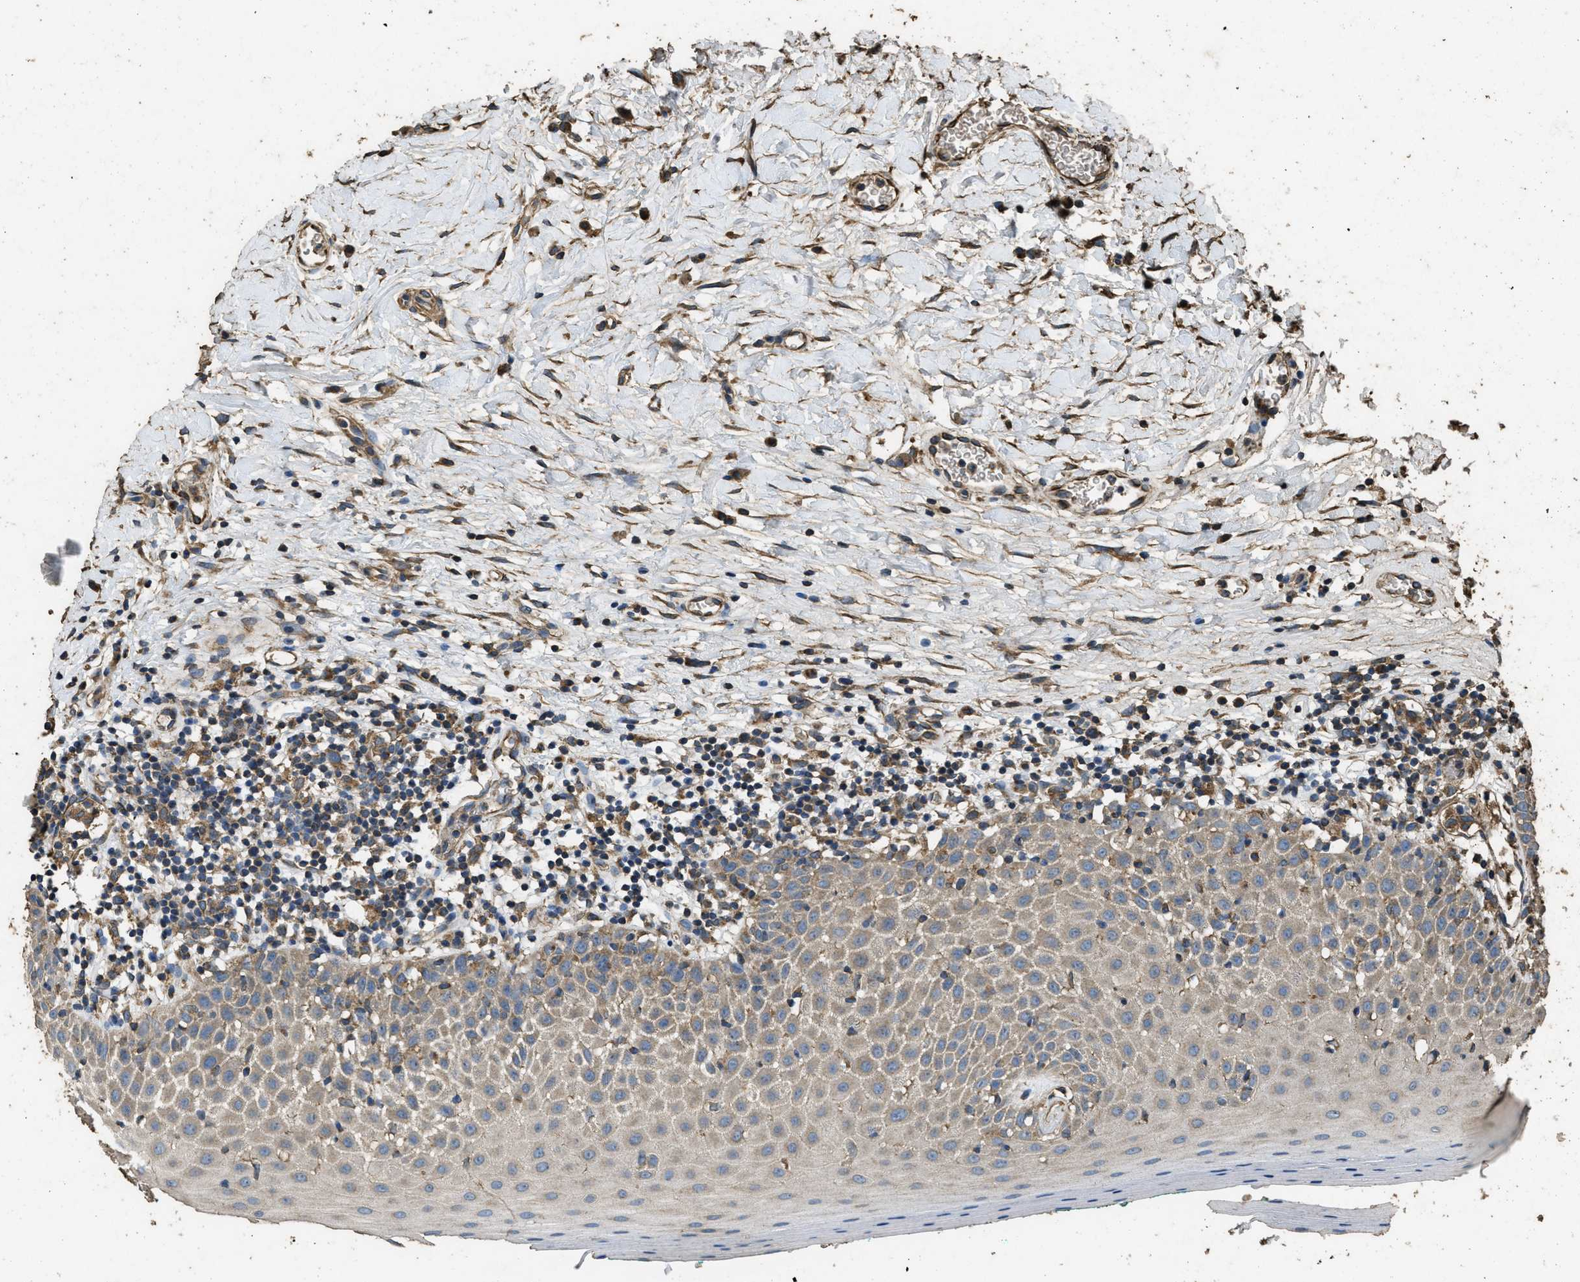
{"staining": {"intensity": "weak", "quantity": ">75%", "location": "cytoplasmic/membranous"}, "tissue": "oral mucosa", "cell_type": "Squamous epithelial cells", "image_type": "normal", "snomed": [{"axis": "morphology", "description": "Normal tissue, NOS"}, {"axis": "topography", "description": "Skeletal muscle"}, {"axis": "topography", "description": "Oral tissue"}], "caption": "Protein staining exhibits weak cytoplasmic/membranous positivity in approximately >75% of squamous epithelial cells in normal oral mucosa.", "gene": "CYRIA", "patient": {"sex": "male", "age": 58}}